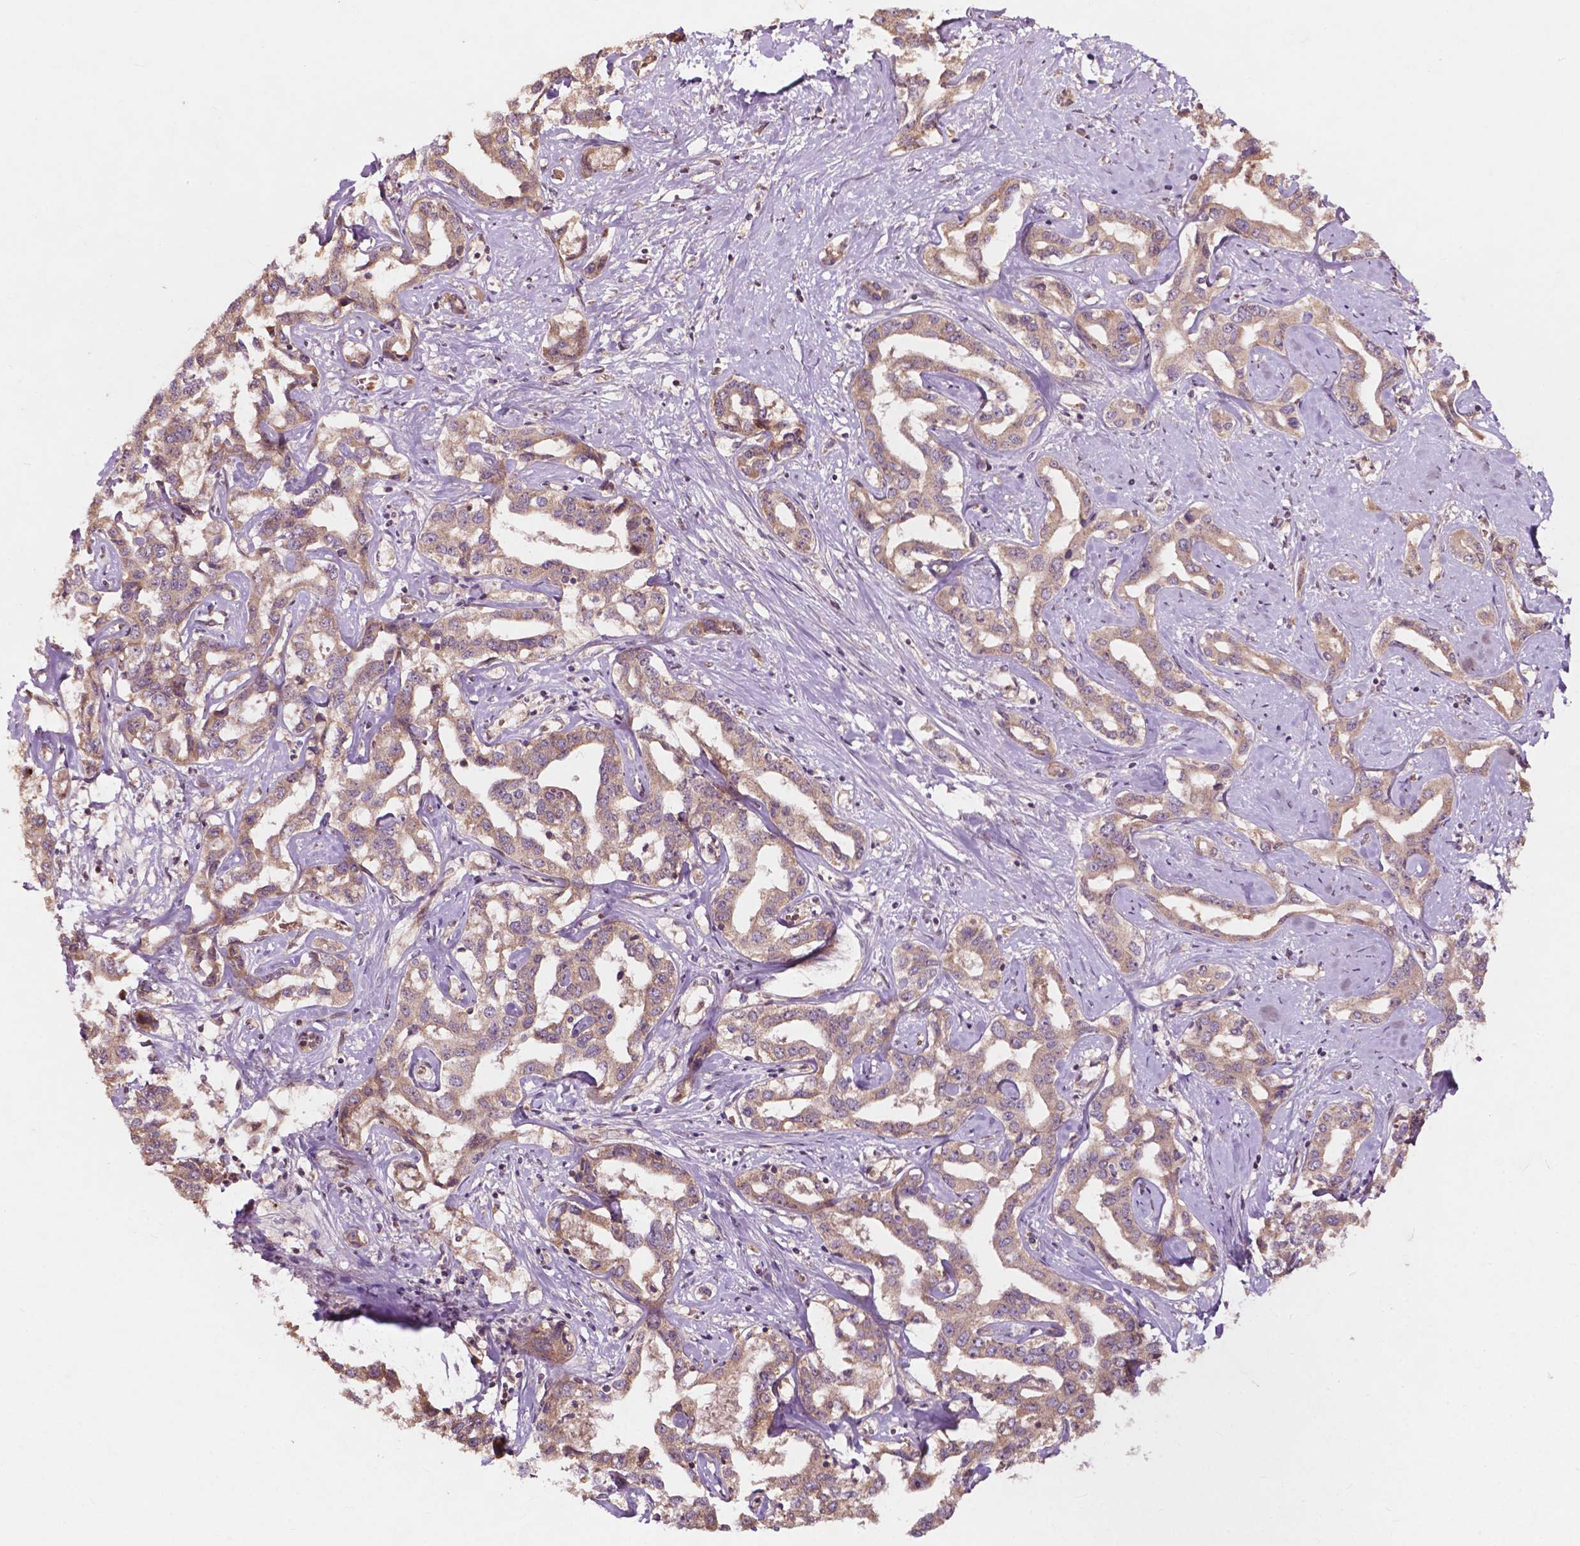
{"staining": {"intensity": "weak", "quantity": "25%-75%", "location": "cytoplasmic/membranous"}, "tissue": "liver cancer", "cell_type": "Tumor cells", "image_type": "cancer", "snomed": [{"axis": "morphology", "description": "Cholangiocarcinoma"}, {"axis": "topography", "description": "Liver"}], "caption": "There is low levels of weak cytoplasmic/membranous staining in tumor cells of liver cholangiocarcinoma, as demonstrated by immunohistochemical staining (brown color).", "gene": "CDC42BPA", "patient": {"sex": "male", "age": 59}}